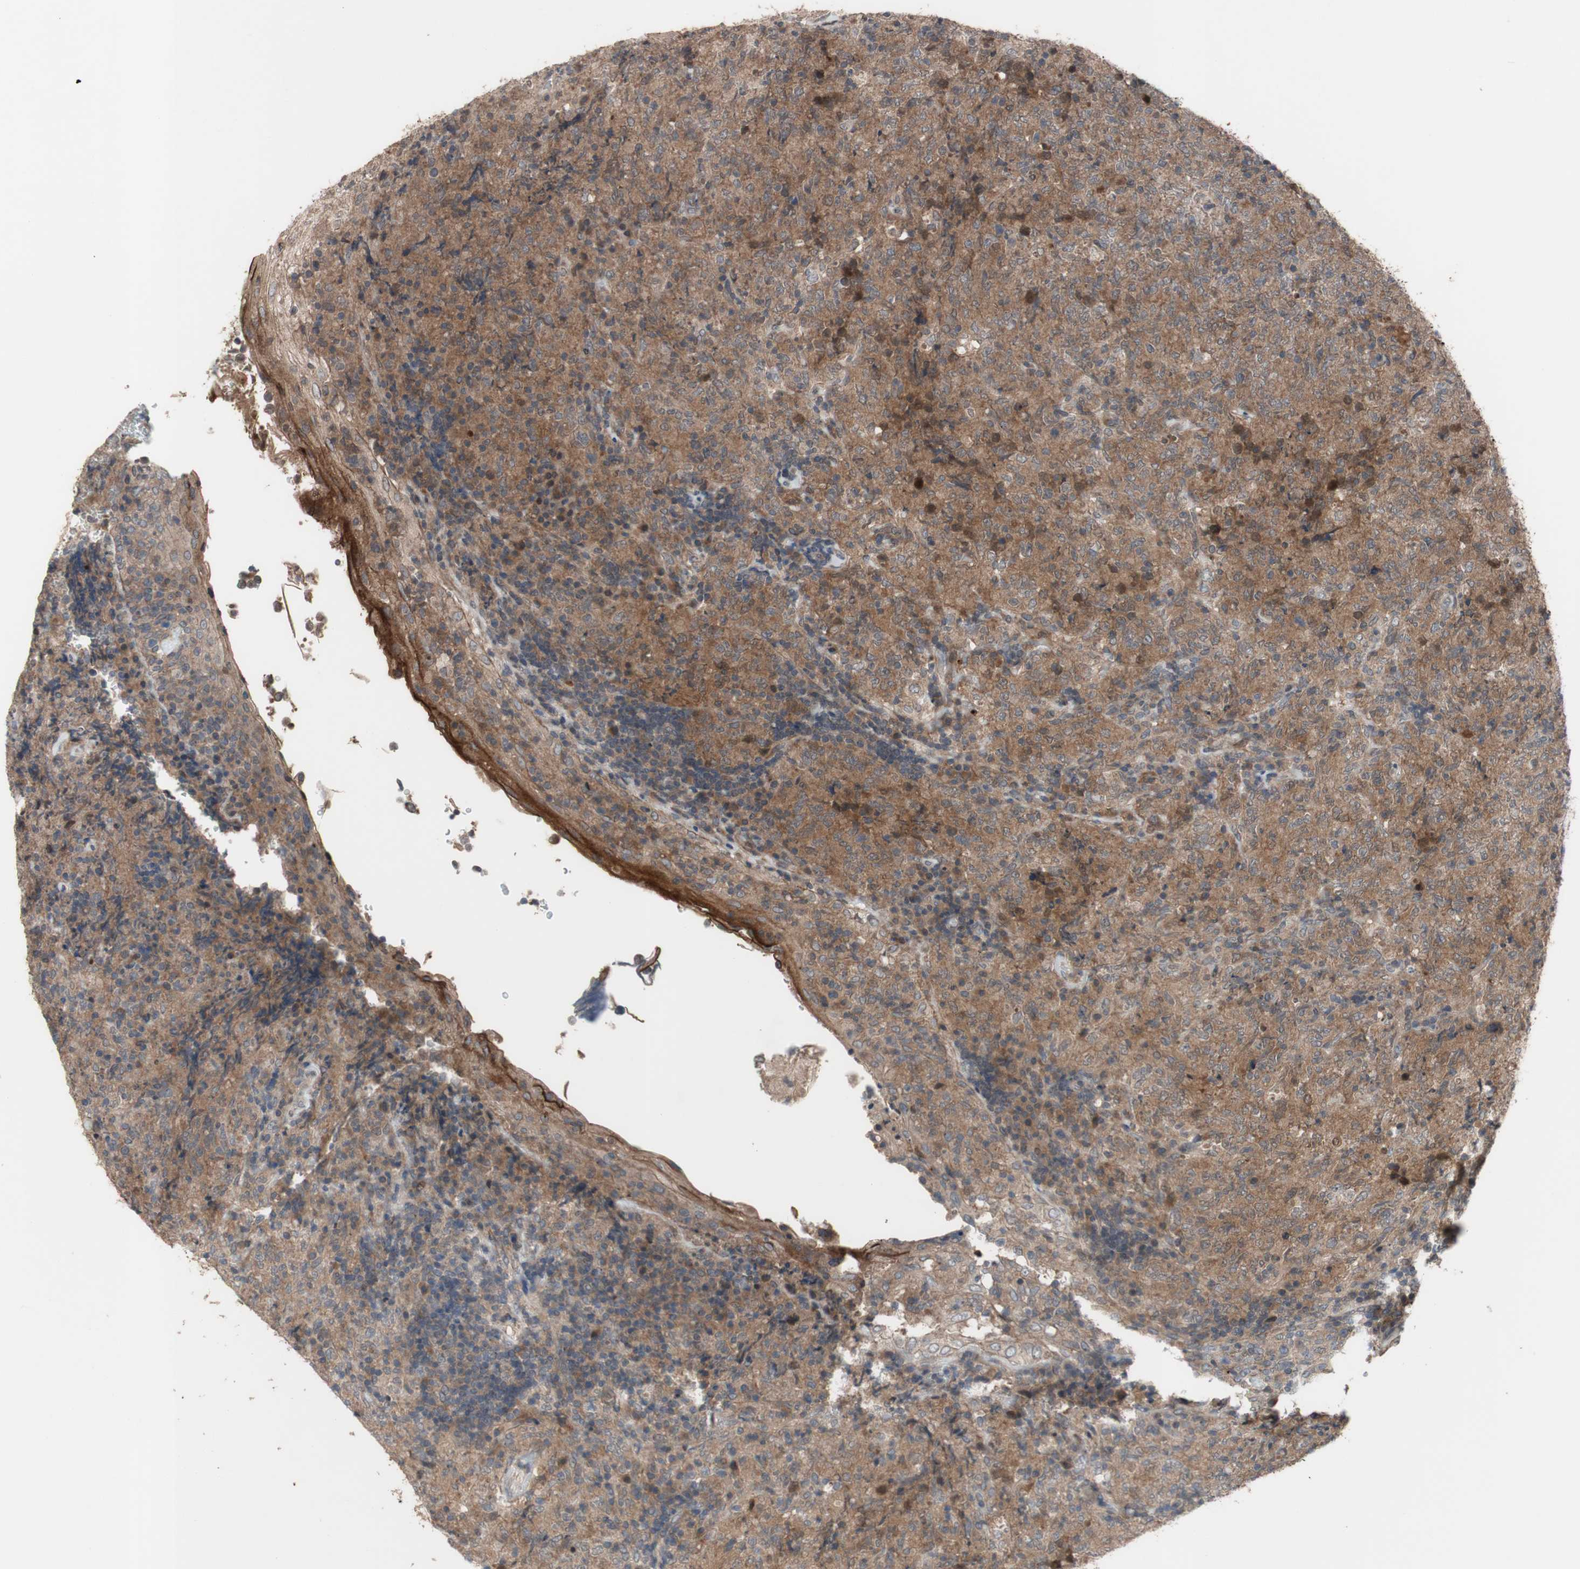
{"staining": {"intensity": "weak", "quantity": ">75%", "location": "cytoplasmic/membranous"}, "tissue": "lymphoma", "cell_type": "Tumor cells", "image_type": "cancer", "snomed": [{"axis": "morphology", "description": "Malignant lymphoma, non-Hodgkin's type, High grade"}, {"axis": "topography", "description": "Tonsil"}], "caption": "About >75% of tumor cells in malignant lymphoma, non-Hodgkin's type (high-grade) display weak cytoplasmic/membranous protein expression as visualized by brown immunohistochemical staining.", "gene": "OAZ1", "patient": {"sex": "female", "age": 36}}